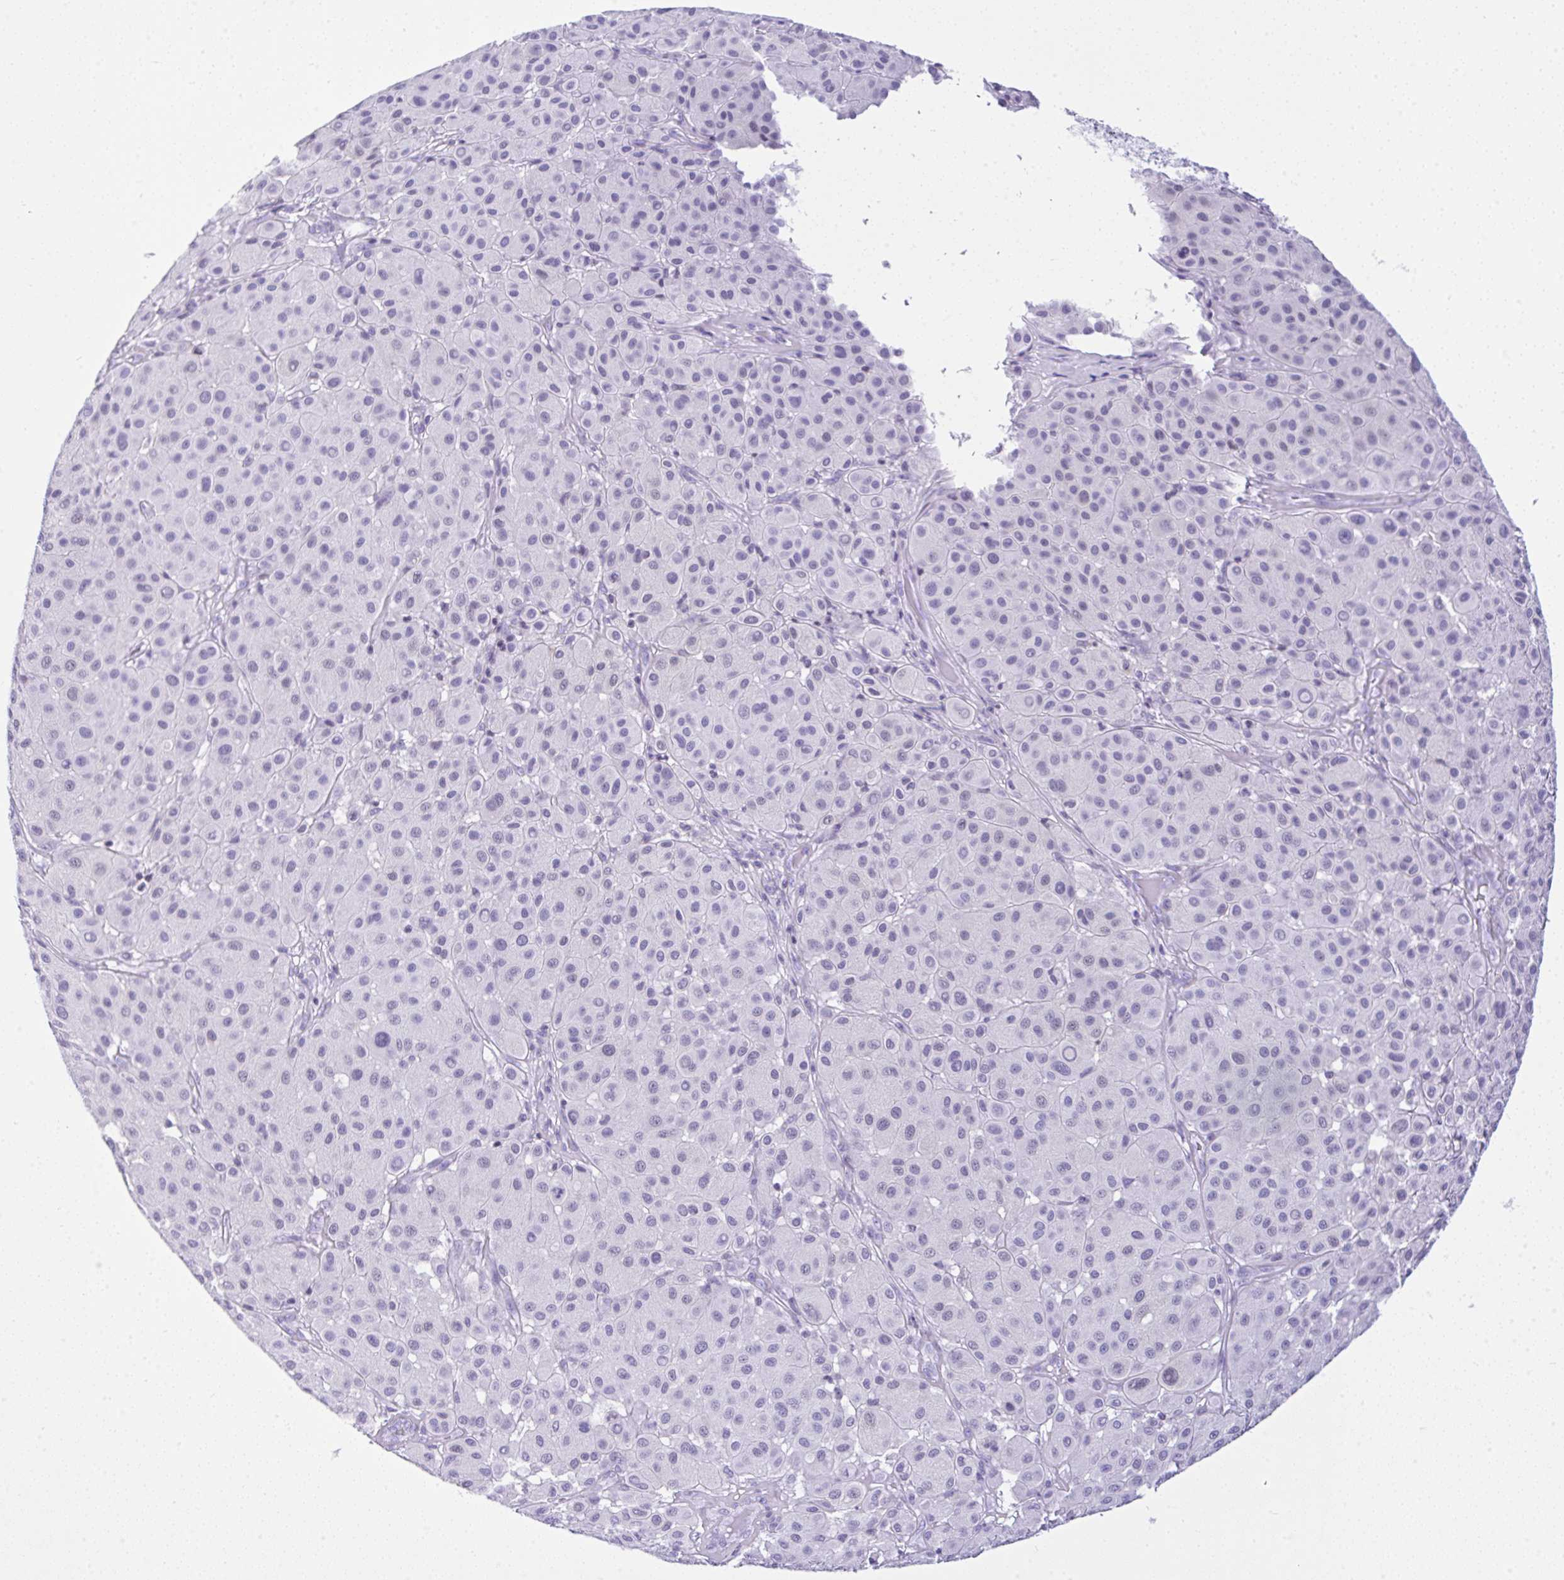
{"staining": {"intensity": "negative", "quantity": "none", "location": "none"}, "tissue": "melanoma", "cell_type": "Tumor cells", "image_type": "cancer", "snomed": [{"axis": "morphology", "description": "Malignant melanoma, Metastatic site"}, {"axis": "topography", "description": "Smooth muscle"}], "caption": "The immunohistochemistry histopathology image has no significant expression in tumor cells of malignant melanoma (metastatic site) tissue.", "gene": "KRT27", "patient": {"sex": "male", "age": 41}}